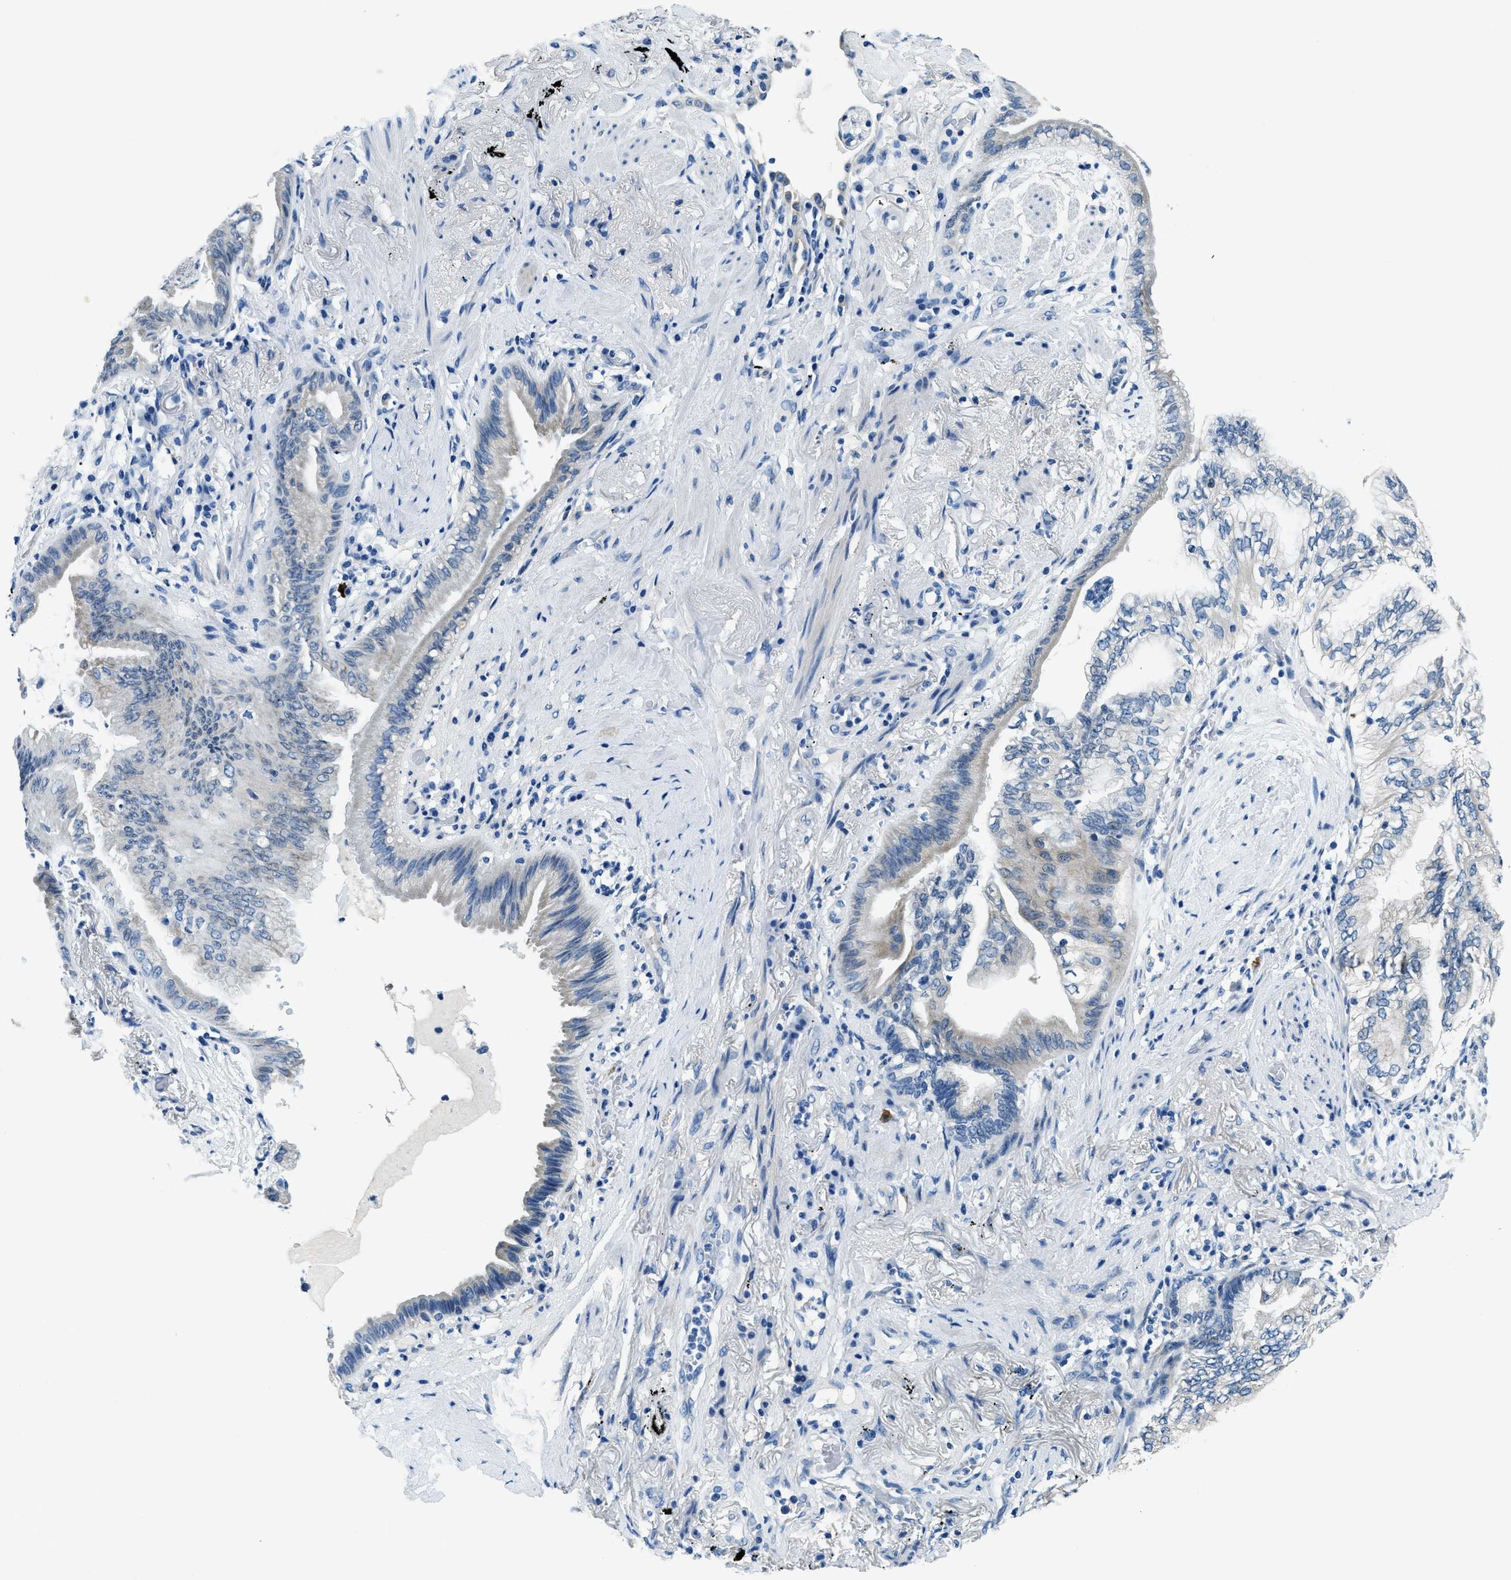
{"staining": {"intensity": "weak", "quantity": "<25%", "location": "cytoplasmic/membranous"}, "tissue": "lung cancer", "cell_type": "Tumor cells", "image_type": "cancer", "snomed": [{"axis": "morphology", "description": "Normal tissue, NOS"}, {"axis": "morphology", "description": "Adenocarcinoma, NOS"}, {"axis": "topography", "description": "Bronchus"}, {"axis": "topography", "description": "Lung"}], "caption": "High magnification brightfield microscopy of lung cancer stained with DAB (brown) and counterstained with hematoxylin (blue): tumor cells show no significant staining.", "gene": "UBAC2", "patient": {"sex": "female", "age": 70}}